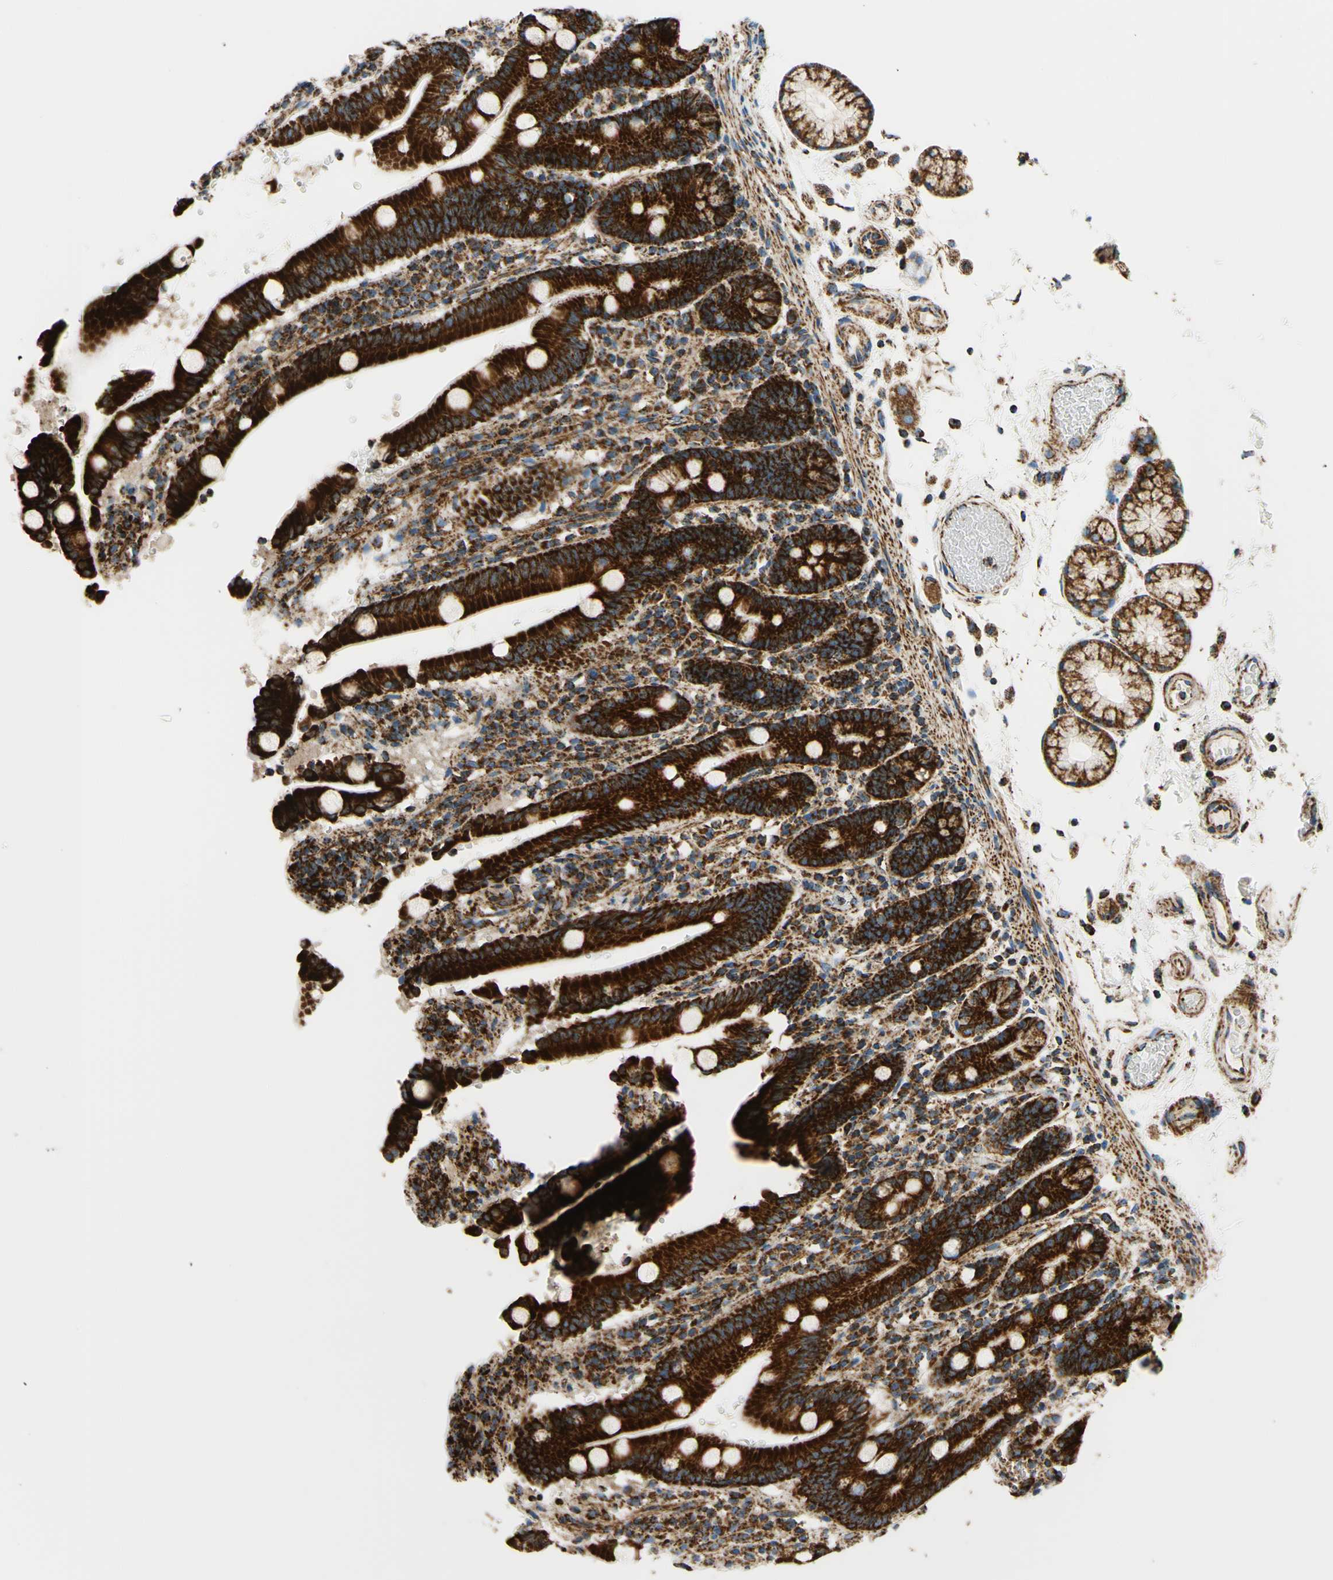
{"staining": {"intensity": "strong", "quantity": ">75%", "location": "cytoplasmic/membranous"}, "tissue": "duodenum", "cell_type": "Glandular cells", "image_type": "normal", "snomed": [{"axis": "morphology", "description": "Normal tissue, NOS"}, {"axis": "topography", "description": "Small intestine, NOS"}], "caption": "Strong cytoplasmic/membranous staining for a protein is present in approximately >75% of glandular cells of benign duodenum using IHC.", "gene": "MAVS", "patient": {"sex": "female", "age": 71}}